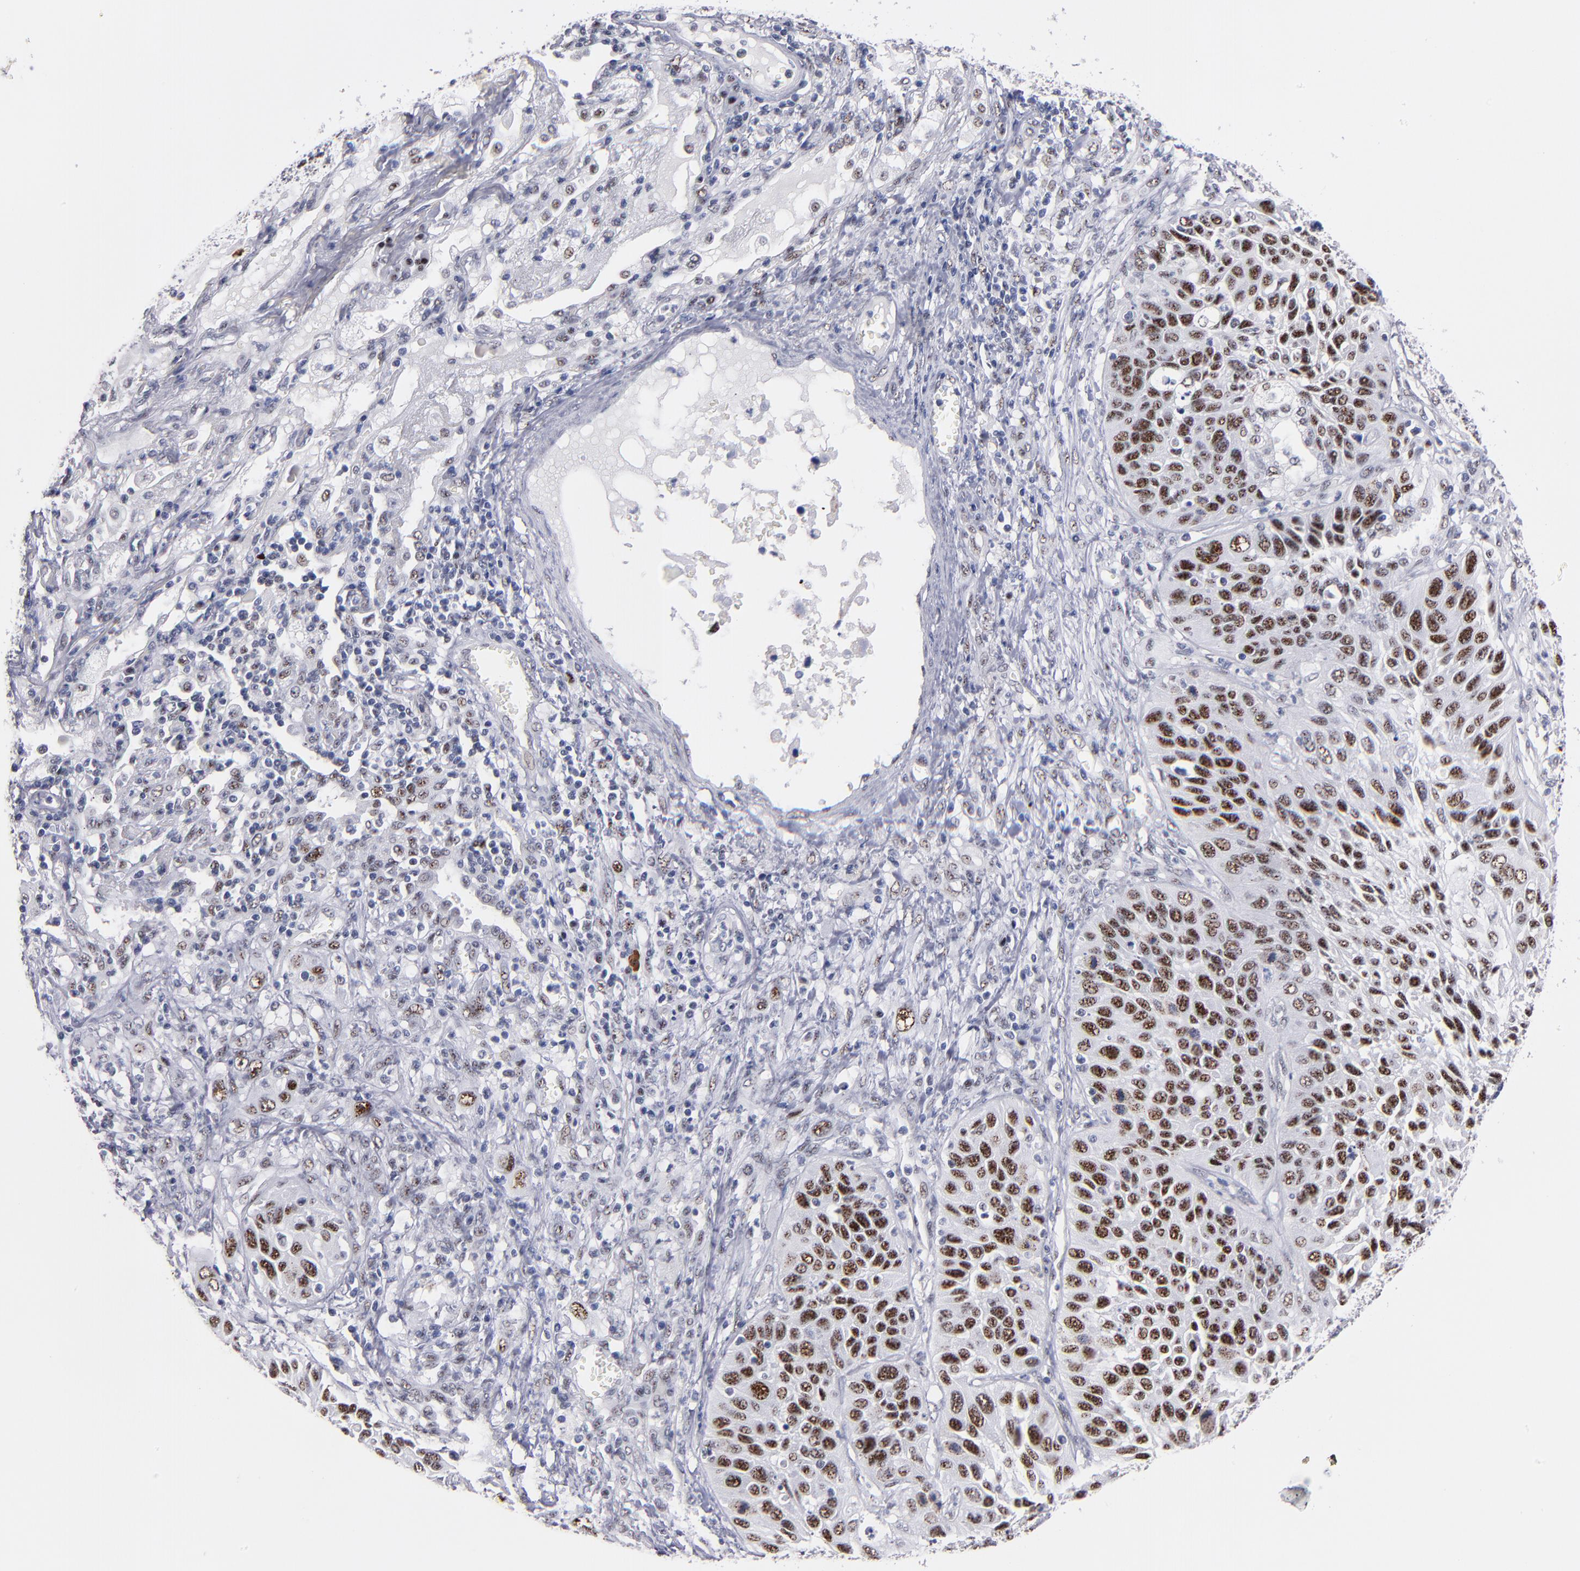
{"staining": {"intensity": "moderate", "quantity": ">75%", "location": "nuclear"}, "tissue": "lung cancer", "cell_type": "Tumor cells", "image_type": "cancer", "snomed": [{"axis": "morphology", "description": "Squamous cell carcinoma, NOS"}, {"axis": "topography", "description": "Lung"}], "caption": "There is medium levels of moderate nuclear expression in tumor cells of lung squamous cell carcinoma, as demonstrated by immunohistochemical staining (brown color).", "gene": "RAF1", "patient": {"sex": "female", "age": 76}}